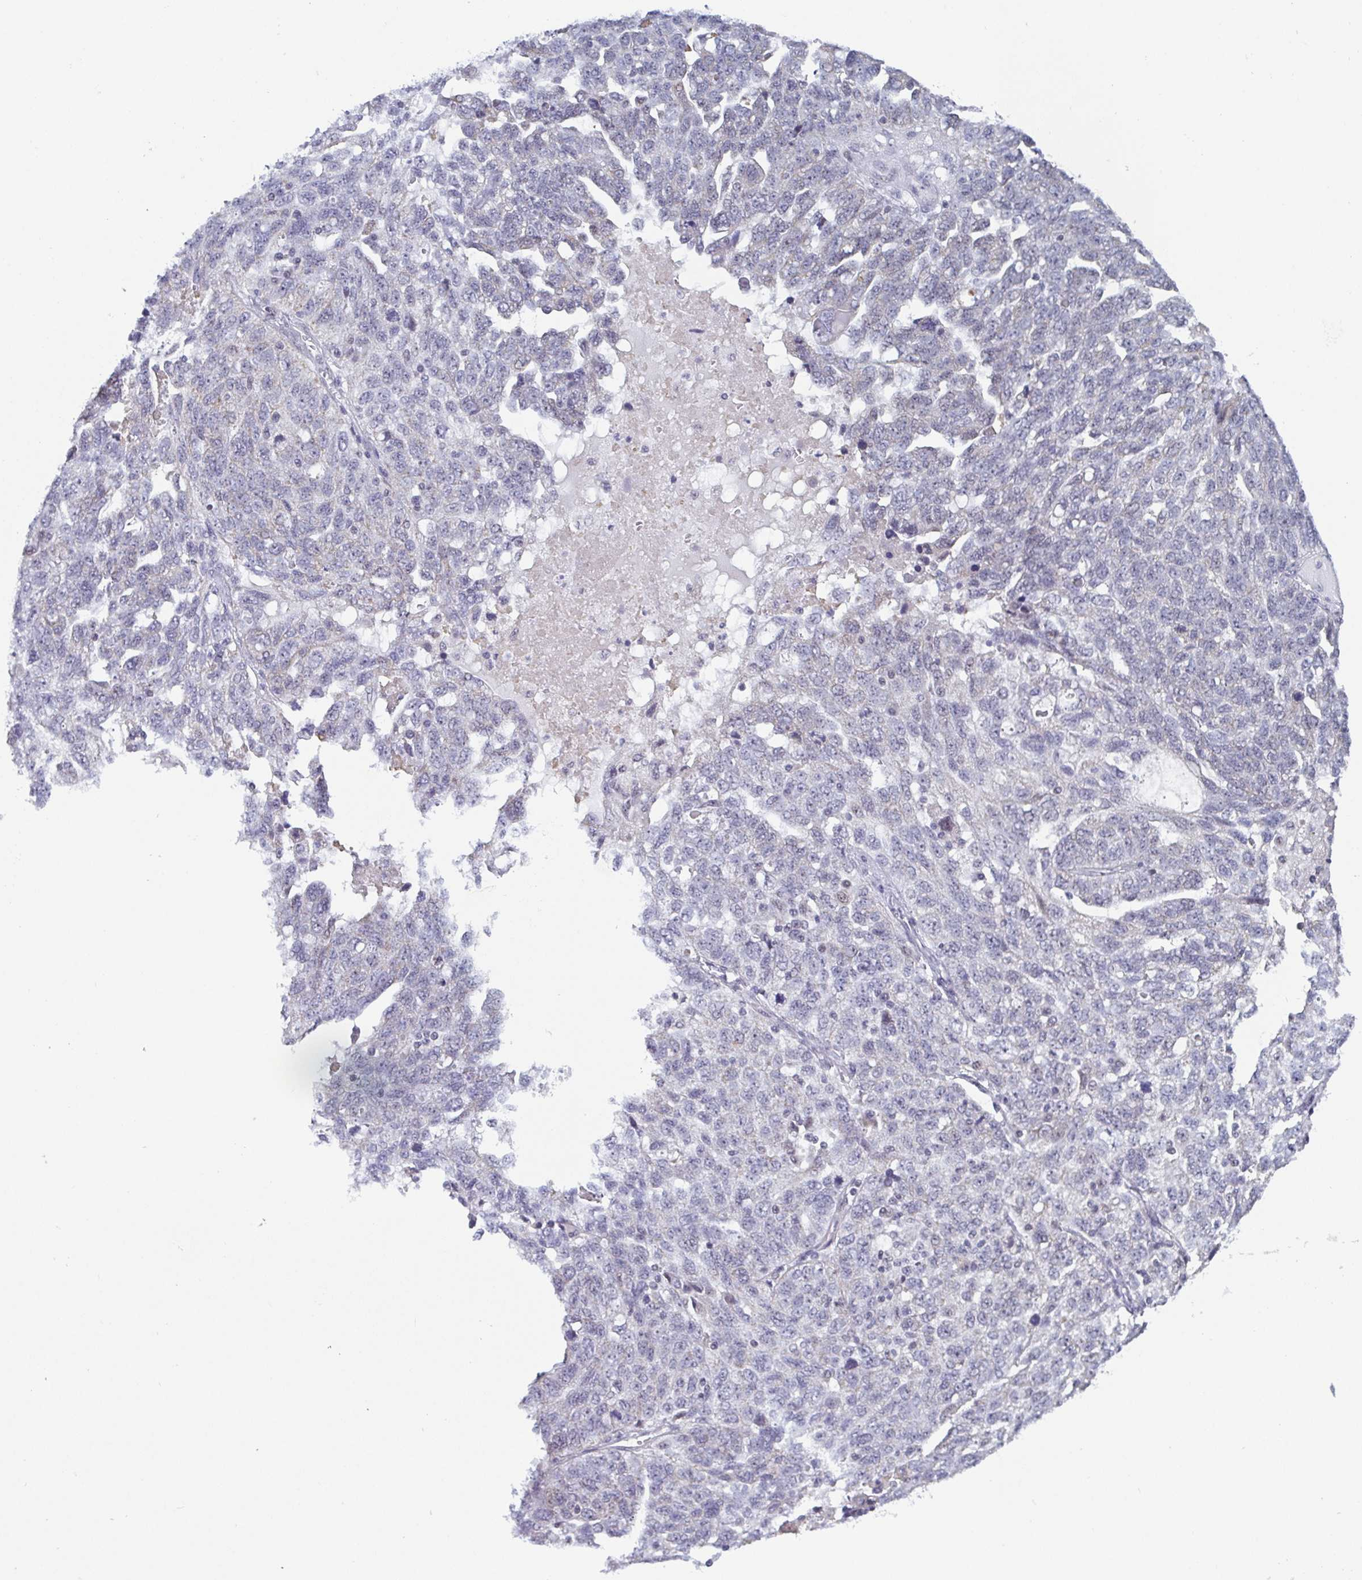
{"staining": {"intensity": "negative", "quantity": "none", "location": "none"}, "tissue": "ovarian cancer", "cell_type": "Tumor cells", "image_type": "cancer", "snomed": [{"axis": "morphology", "description": "Cystadenocarcinoma, serous, NOS"}, {"axis": "topography", "description": "Ovary"}], "caption": "This is an IHC micrograph of human serous cystadenocarcinoma (ovarian). There is no expression in tumor cells.", "gene": "EXOSC7", "patient": {"sex": "female", "age": 71}}